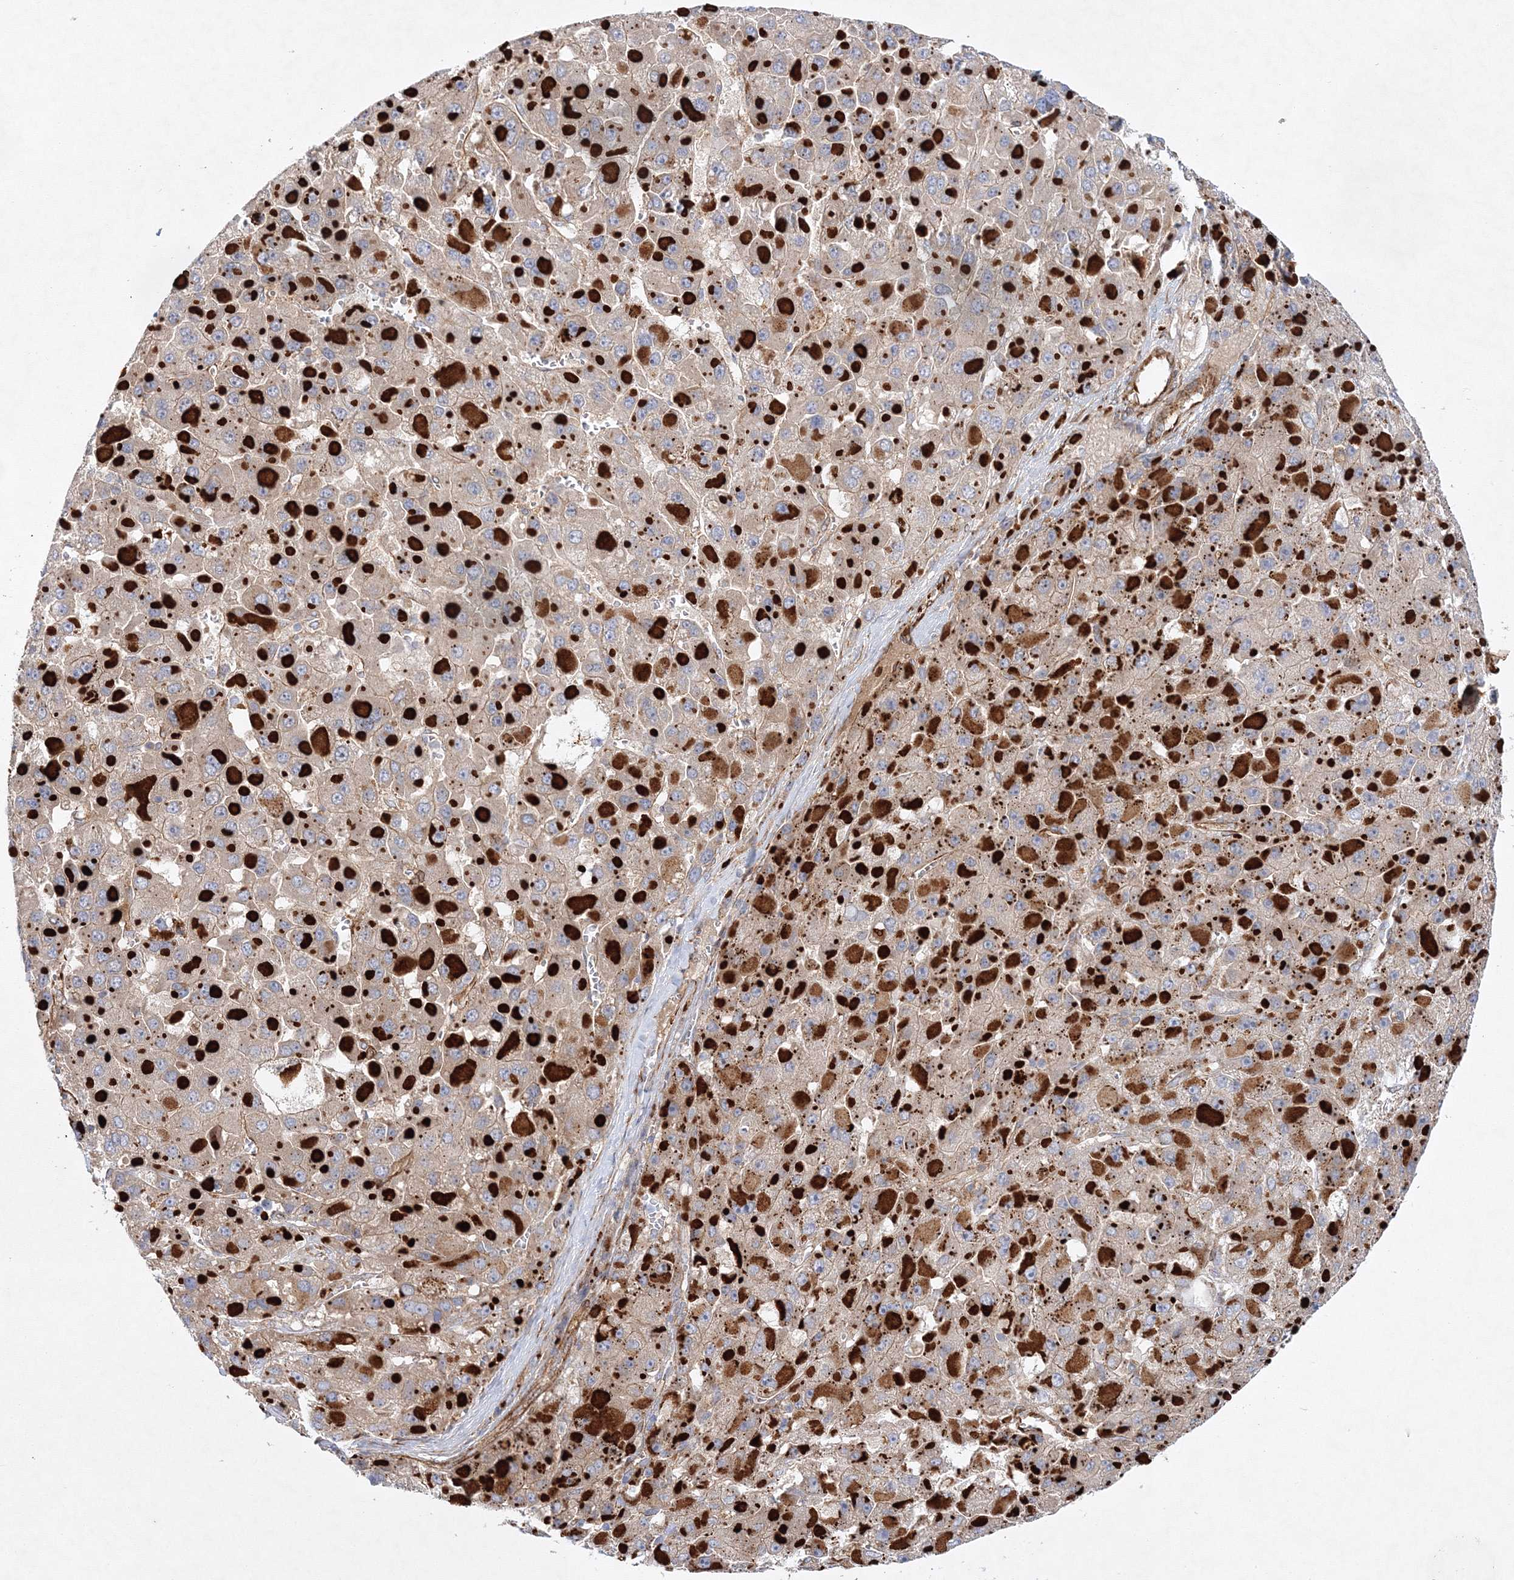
{"staining": {"intensity": "weak", "quantity": "<25%", "location": "cytoplasmic/membranous"}, "tissue": "liver cancer", "cell_type": "Tumor cells", "image_type": "cancer", "snomed": [{"axis": "morphology", "description": "Carcinoma, Hepatocellular, NOS"}, {"axis": "topography", "description": "Liver"}], "caption": "Immunohistochemistry image of neoplastic tissue: human liver cancer stained with DAB exhibits no significant protein staining in tumor cells.", "gene": "ZFYVE16", "patient": {"sex": "female", "age": 73}}